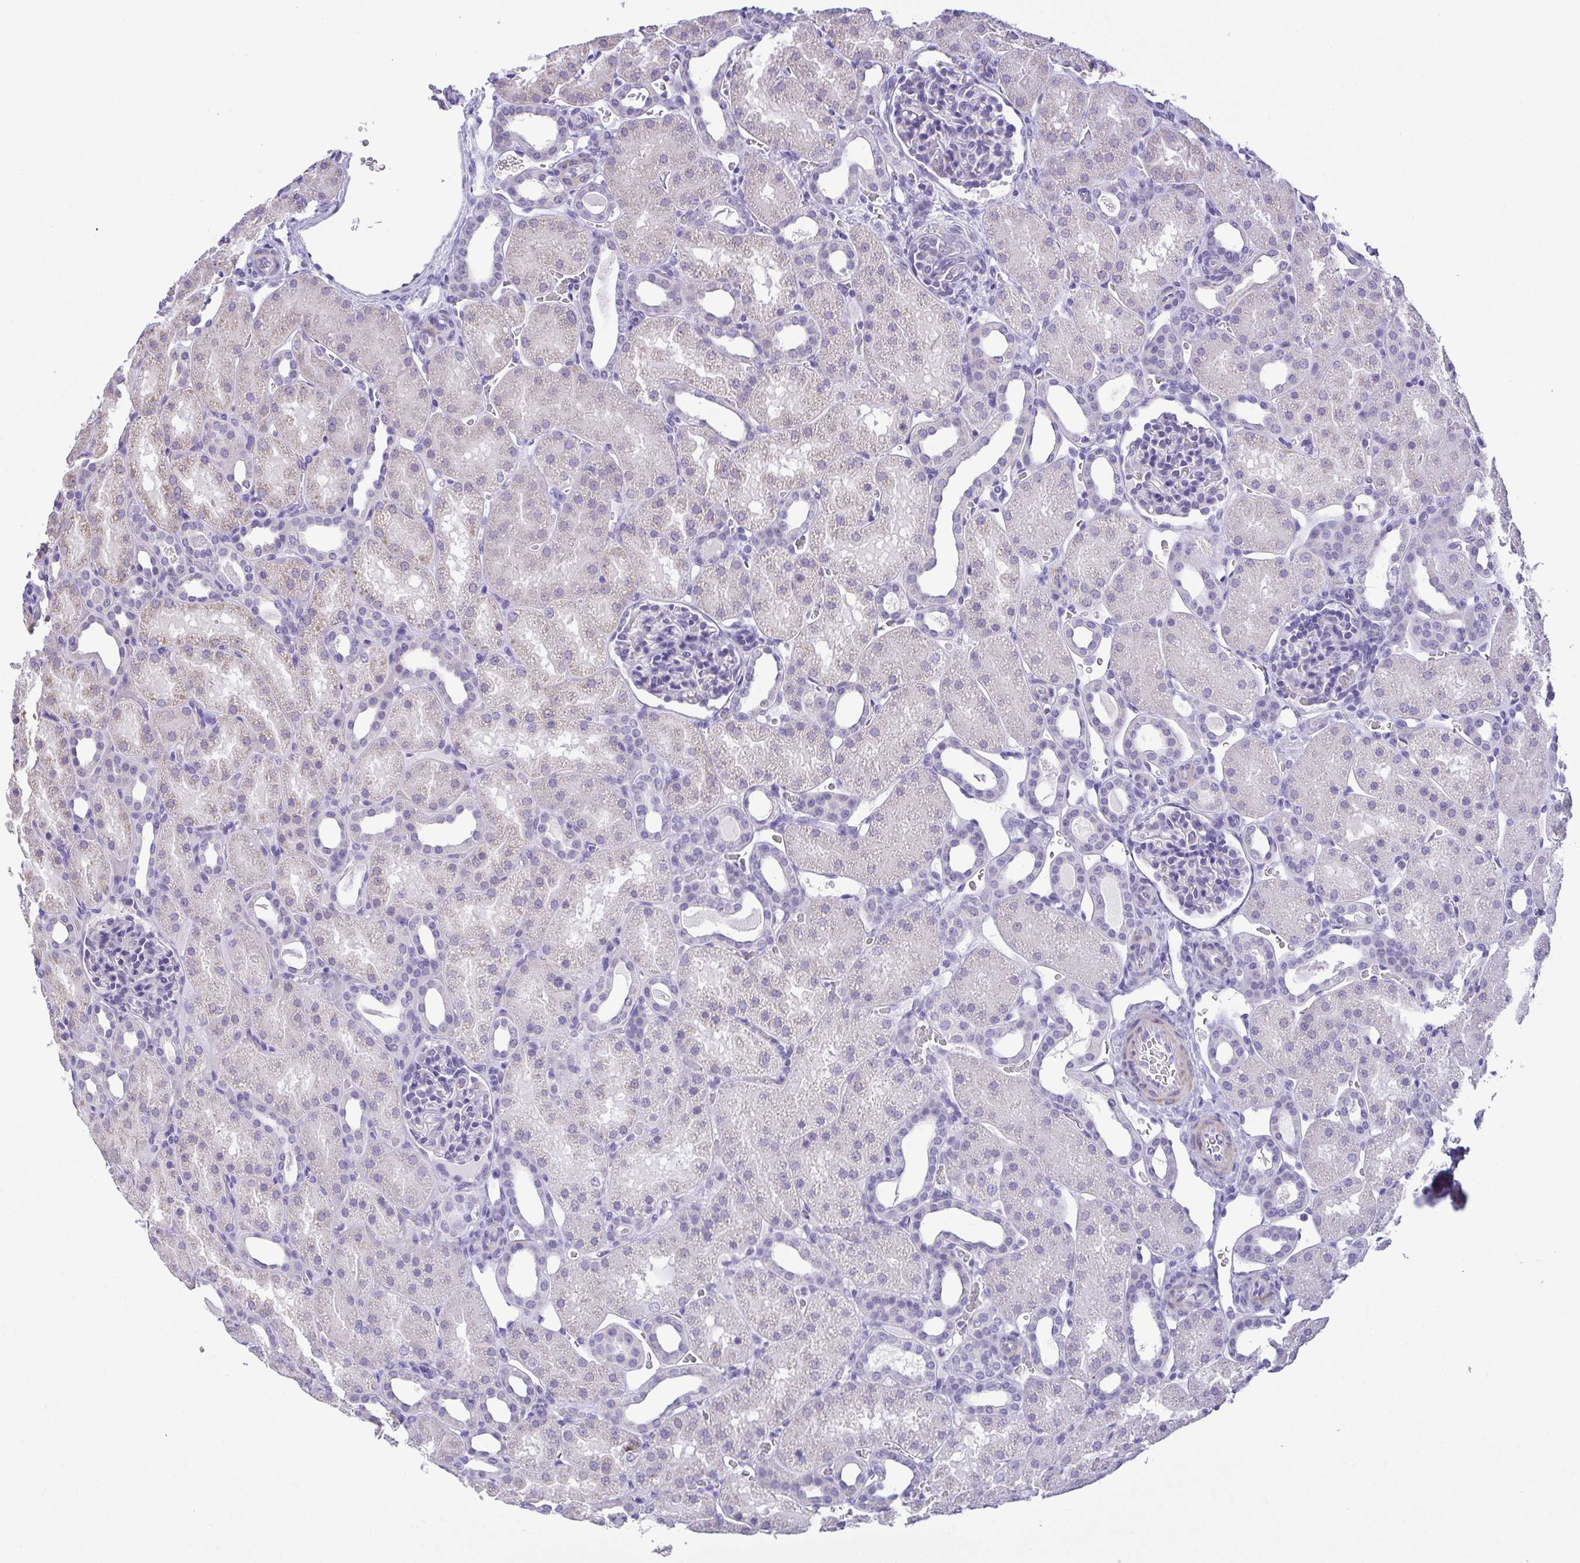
{"staining": {"intensity": "negative", "quantity": "none", "location": "none"}, "tissue": "kidney", "cell_type": "Cells in glomeruli", "image_type": "normal", "snomed": [{"axis": "morphology", "description": "Normal tissue, NOS"}, {"axis": "topography", "description": "Kidney"}], "caption": "An image of human kidney is negative for staining in cells in glomeruli. (DAB IHC, high magnification).", "gene": "MYL7", "patient": {"sex": "male", "age": 2}}